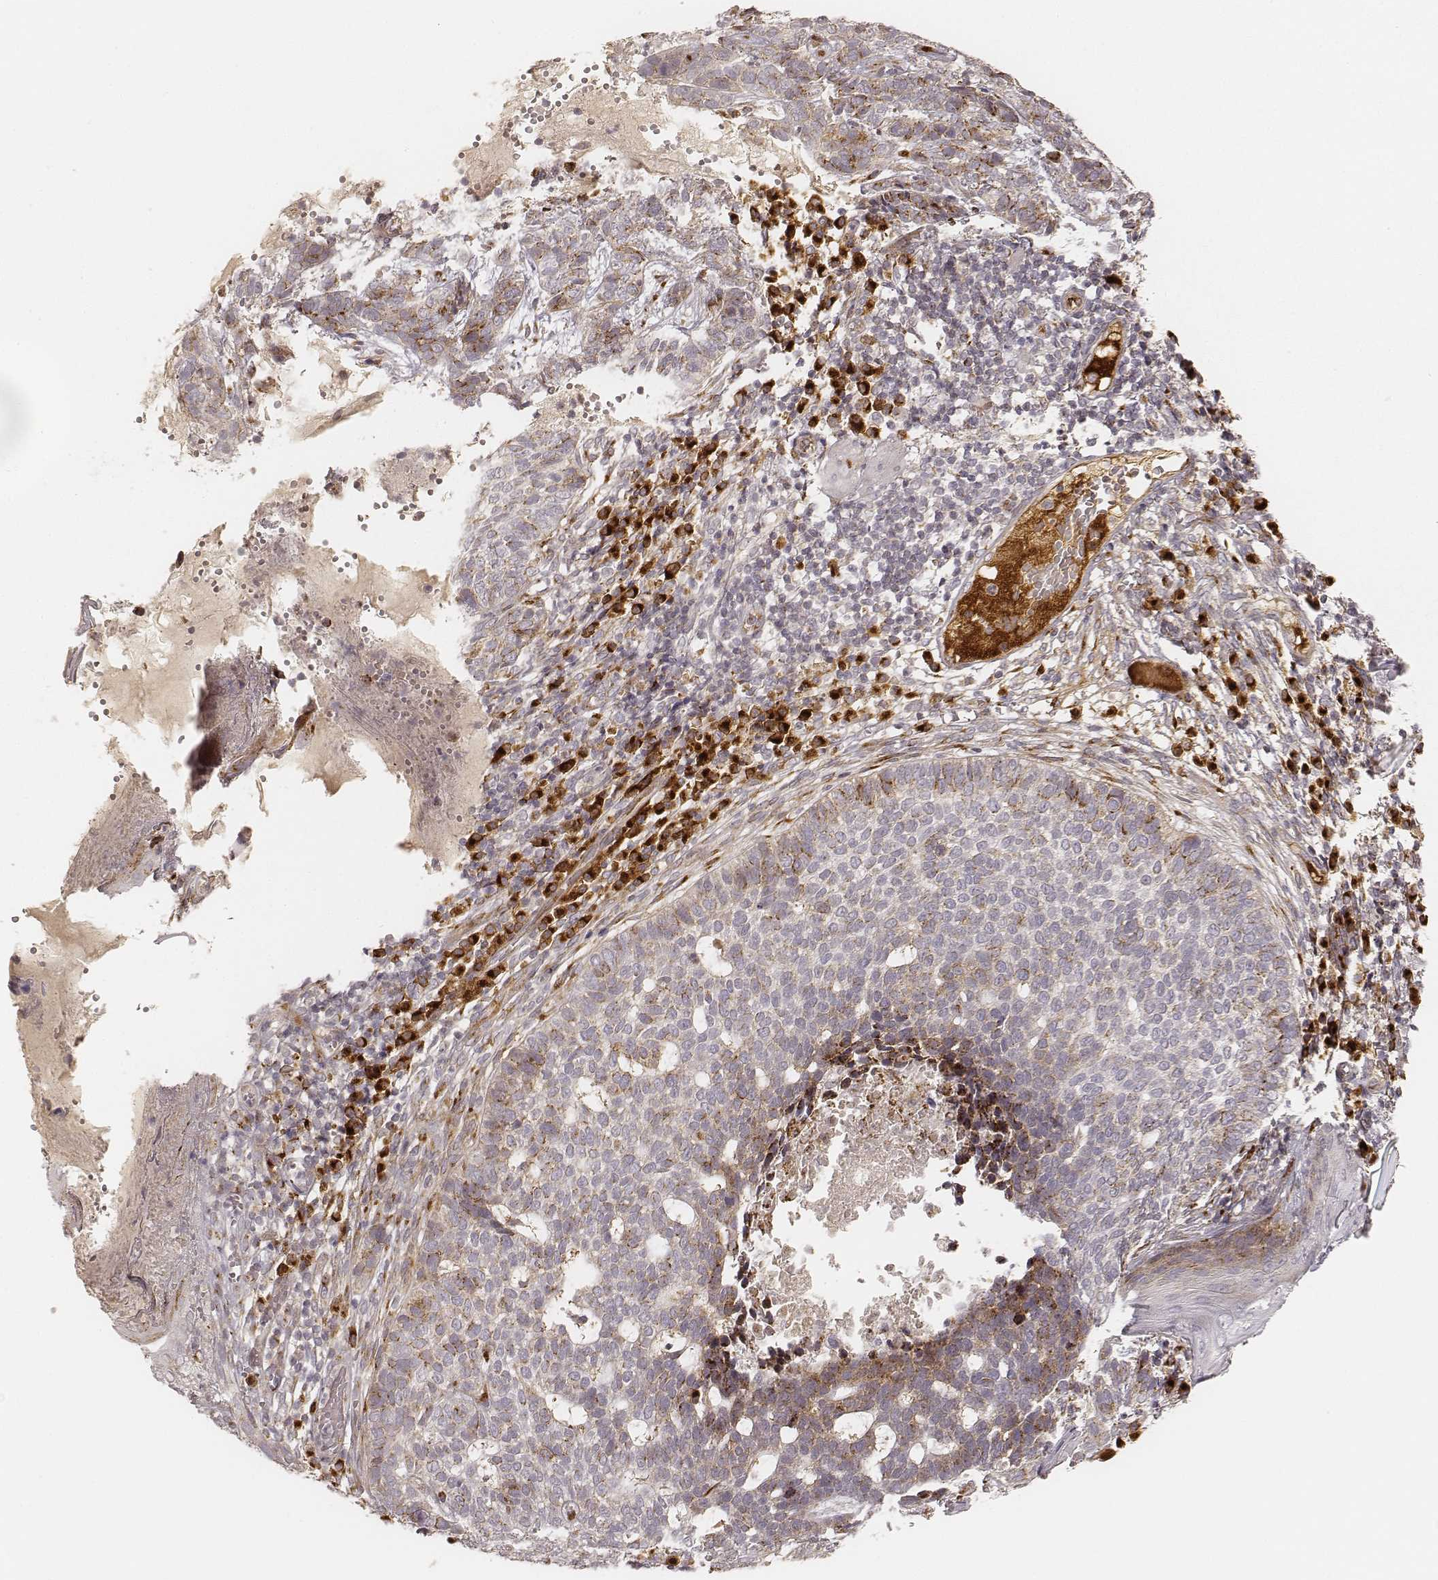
{"staining": {"intensity": "moderate", "quantity": "25%-75%", "location": "cytoplasmic/membranous"}, "tissue": "skin cancer", "cell_type": "Tumor cells", "image_type": "cancer", "snomed": [{"axis": "morphology", "description": "Basal cell carcinoma"}, {"axis": "topography", "description": "Skin"}], "caption": "Skin cancer stained with a protein marker exhibits moderate staining in tumor cells.", "gene": "GORASP2", "patient": {"sex": "female", "age": 69}}